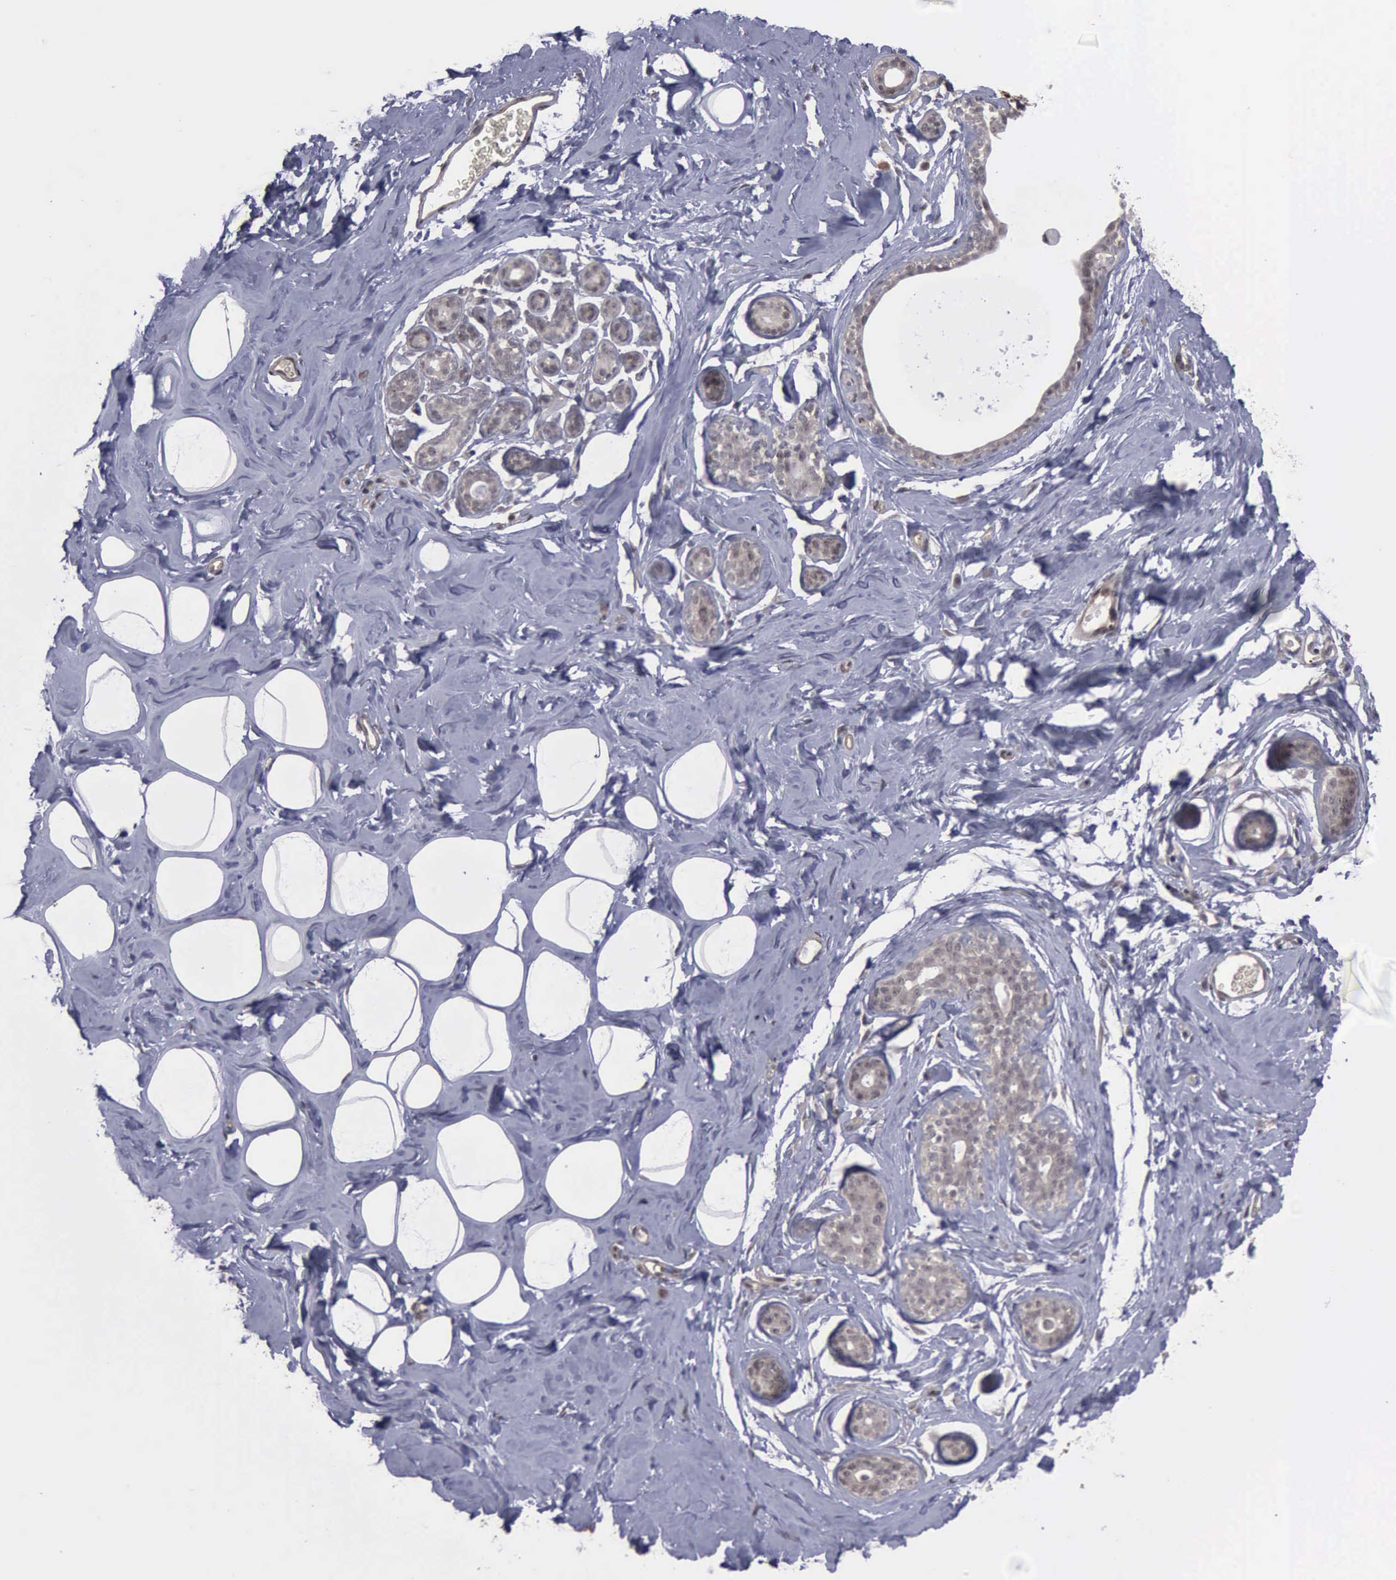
{"staining": {"intensity": "negative", "quantity": "none", "location": "none"}, "tissue": "breast", "cell_type": "Adipocytes", "image_type": "normal", "snomed": [{"axis": "morphology", "description": "Normal tissue, NOS"}, {"axis": "morphology", "description": "Fibrosis, NOS"}, {"axis": "topography", "description": "Breast"}], "caption": "Image shows no significant protein staining in adipocytes of benign breast.", "gene": "MMP9", "patient": {"sex": "female", "age": 39}}